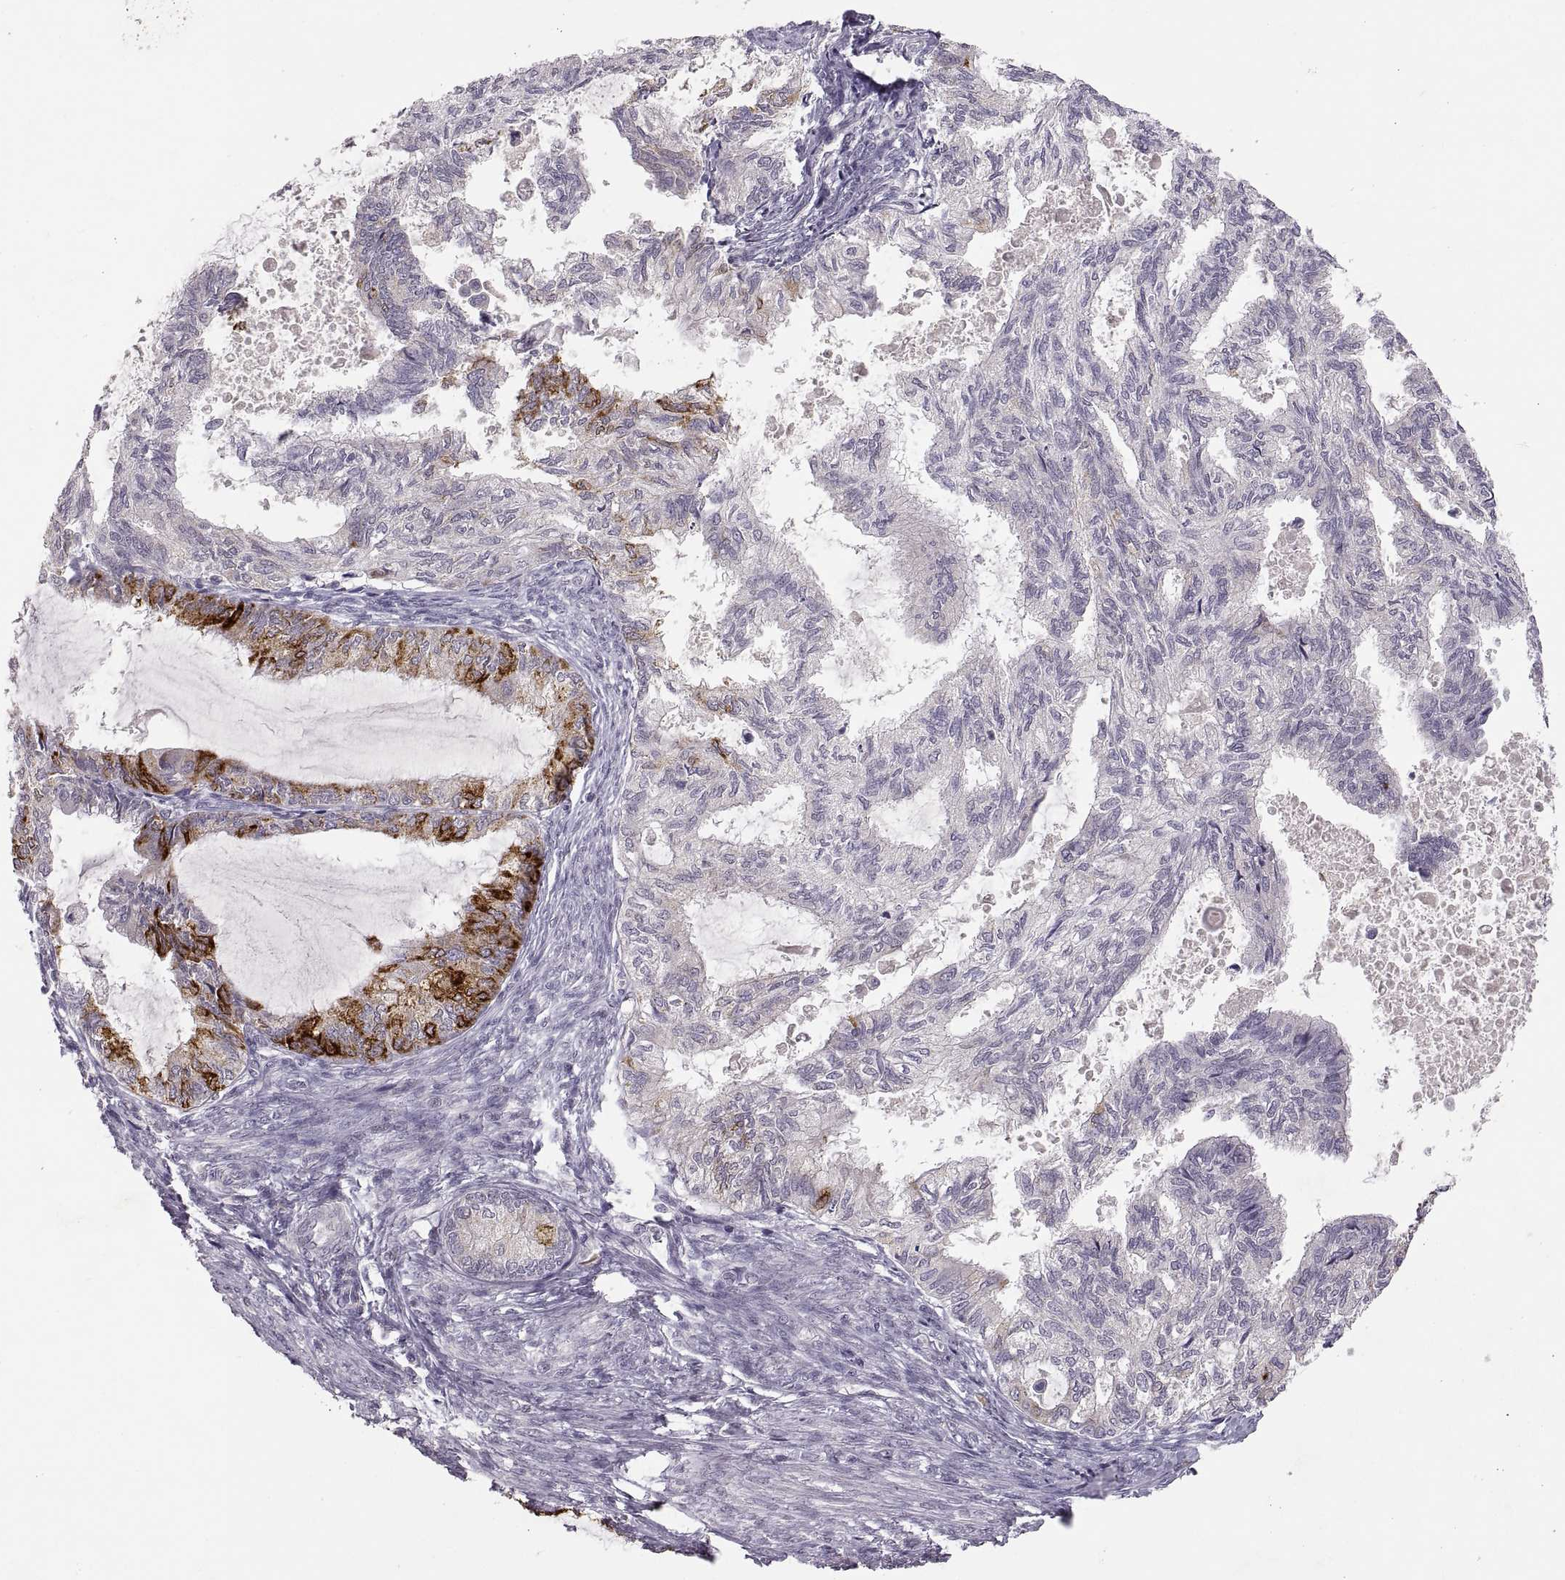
{"staining": {"intensity": "strong", "quantity": "<25%", "location": "cytoplasmic/membranous"}, "tissue": "endometrial cancer", "cell_type": "Tumor cells", "image_type": "cancer", "snomed": [{"axis": "morphology", "description": "Adenocarcinoma, NOS"}, {"axis": "topography", "description": "Endometrium"}], "caption": "The micrograph shows immunohistochemical staining of endometrial cancer. There is strong cytoplasmic/membranous positivity is appreciated in about <25% of tumor cells.", "gene": "HMGCR", "patient": {"sex": "female", "age": 86}}